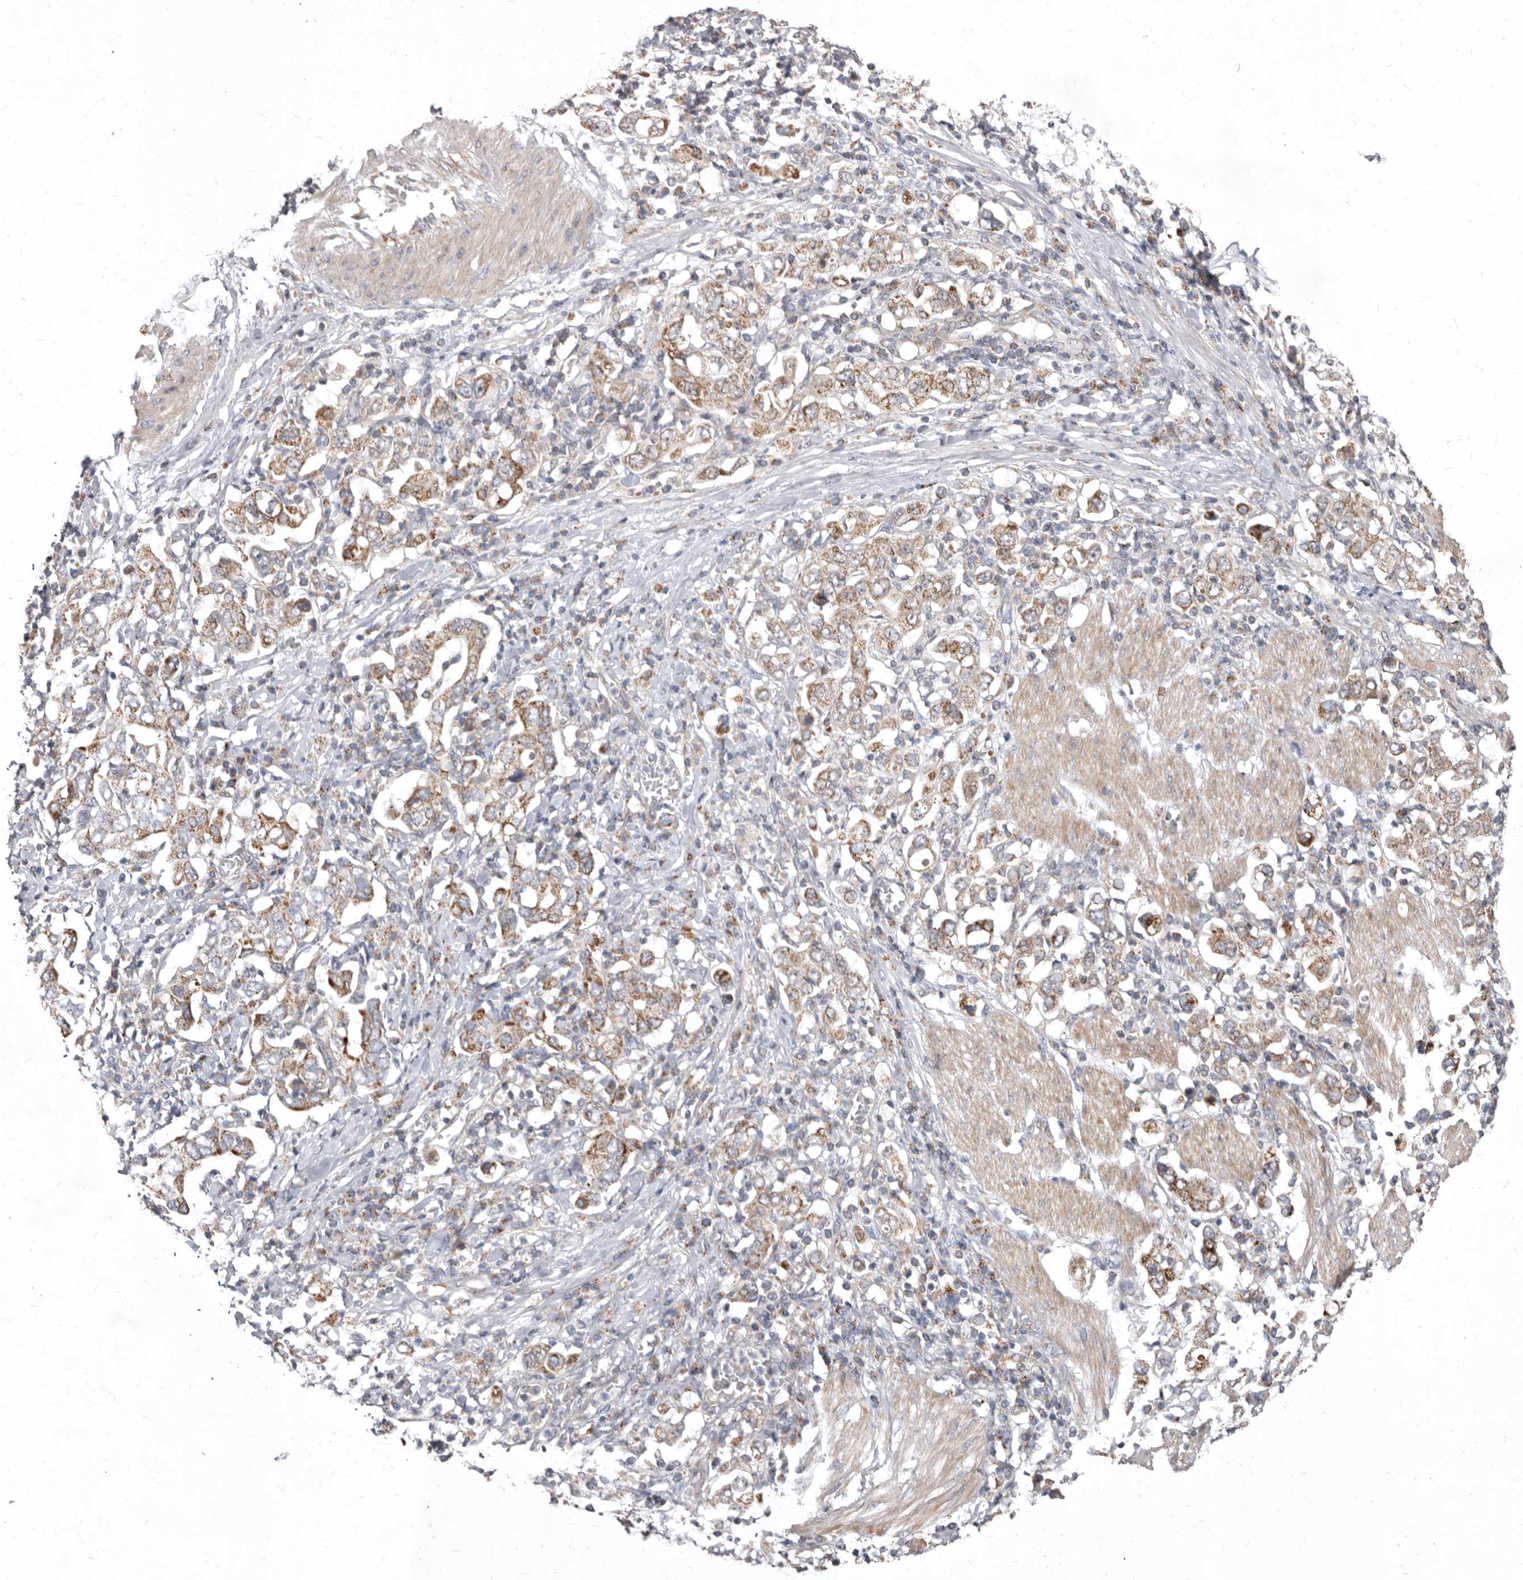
{"staining": {"intensity": "moderate", "quantity": ">75%", "location": "cytoplasmic/membranous"}, "tissue": "stomach cancer", "cell_type": "Tumor cells", "image_type": "cancer", "snomed": [{"axis": "morphology", "description": "Adenocarcinoma, NOS"}, {"axis": "topography", "description": "Stomach, upper"}], "caption": "Protein expression by immunohistochemistry demonstrates moderate cytoplasmic/membranous positivity in approximately >75% of tumor cells in adenocarcinoma (stomach). Nuclei are stained in blue.", "gene": "SMC4", "patient": {"sex": "male", "age": 62}}